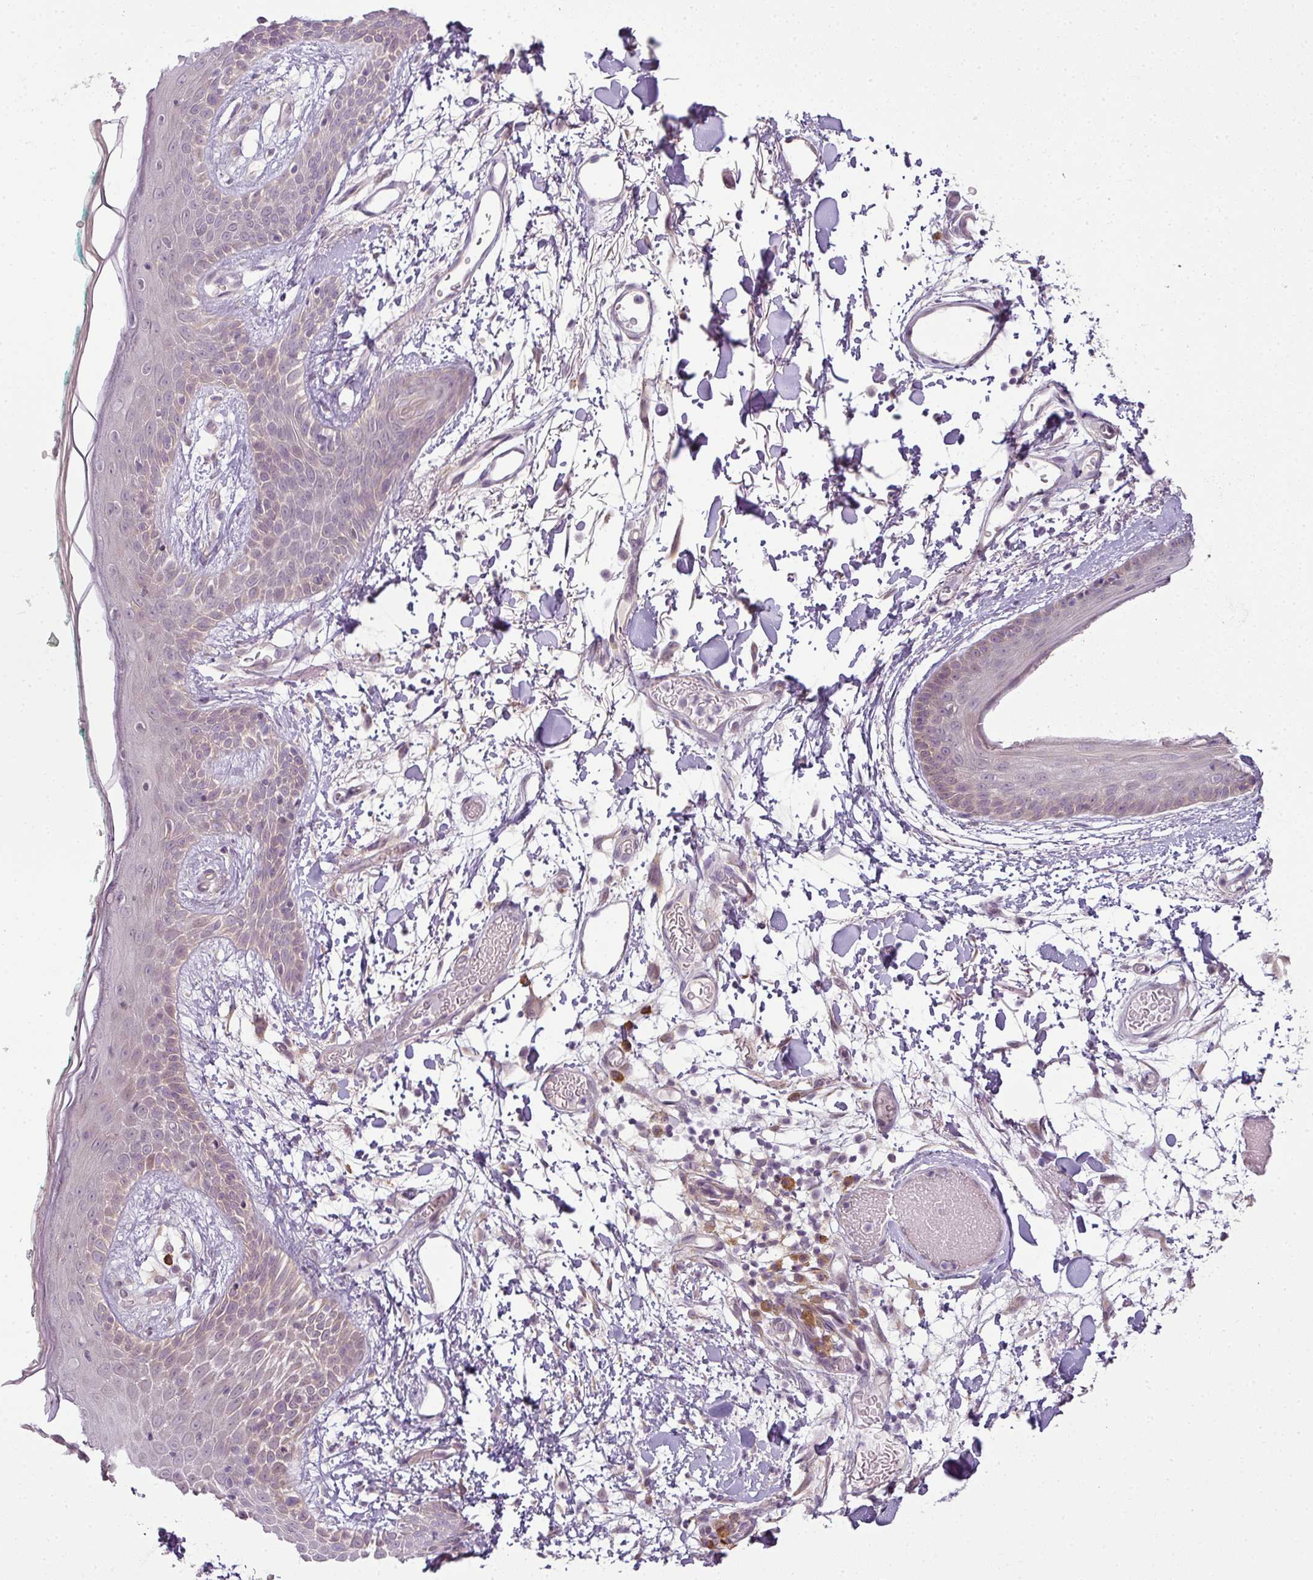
{"staining": {"intensity": "weak", "quantity": "<25%", "location": "cytoplasmic/membranous"}, "tissue": "skin", "cell_type": "Fibroblasts", "image_type": "normal", "snomed": [{"axis": "morphology", "description": "Normal tissue, NOS"}, {"axis": "topography", "description": "Skin"}], "caption": "DAB immunohistochemical staining of unremarkable skin exhibits no significant expression in fibroblasts.", "gene": "LY75", "patient": {"sex": "male", "age": 79}}